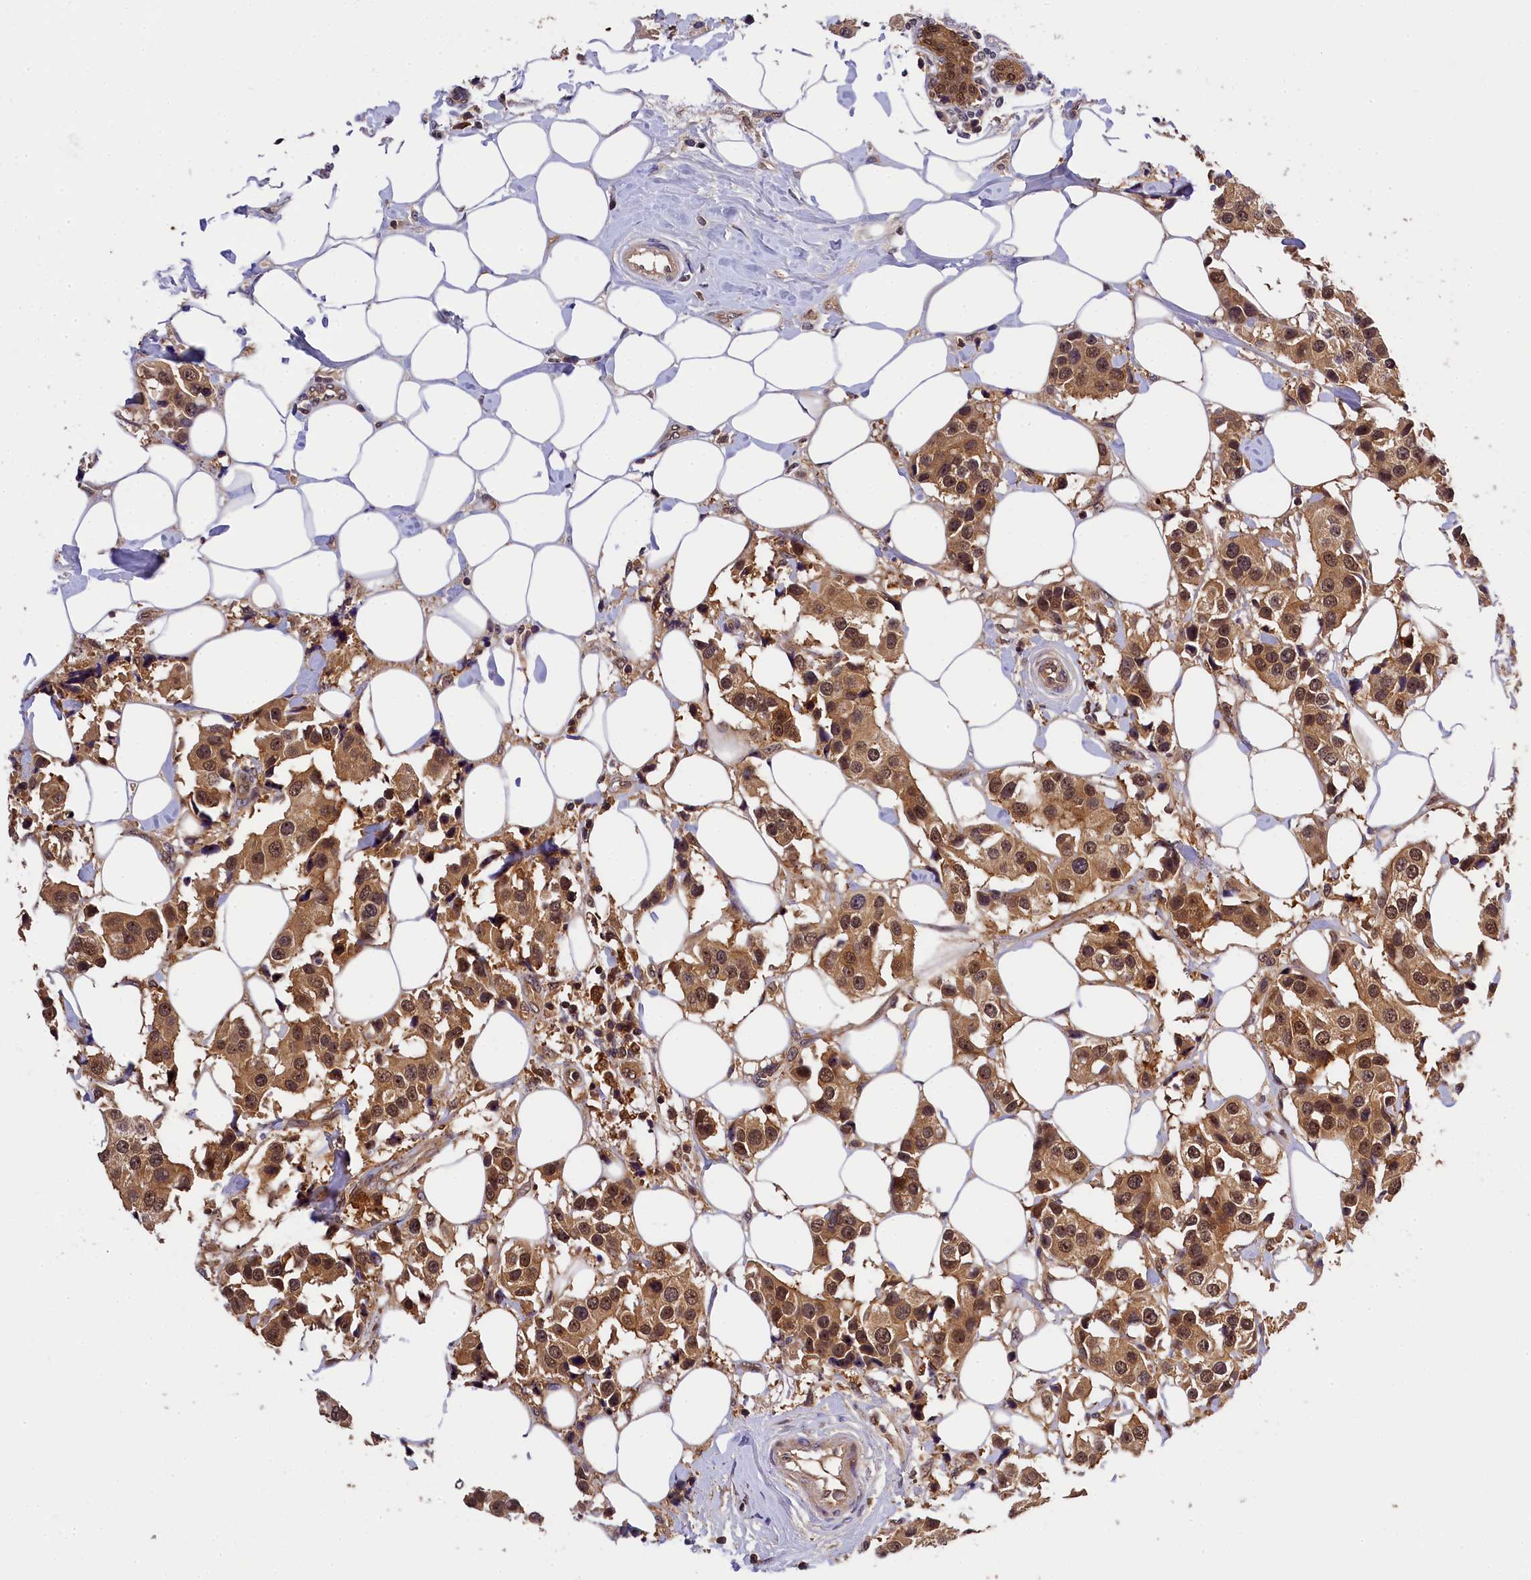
{"staining": {"intensity": "moderate", "quantity": ">75%", "location": "cytoplasmic/membranous,nuclear"}, "tissue": "breast cancer", "cell_type": "Tumor cells", "image_type": "cancer", "snomed": [{"axis": "morphology", "description": "Normal tissue, NOS"}, {"axis": "morphology", "description": "Duct carcinoma"}, {"axis": "topography", "description": "Breast"}], "caption": "Immunohistochemical staining of breast cancer shows medium levels of moderate cytoplasmic/membranous and nuclear staining in approximately >75% of tumor cells. (DAB IHC, brown staining for protein, blue staining for nuclei).", "gene": "EIF6", "patient": {"sex": "female", "age": 39}}